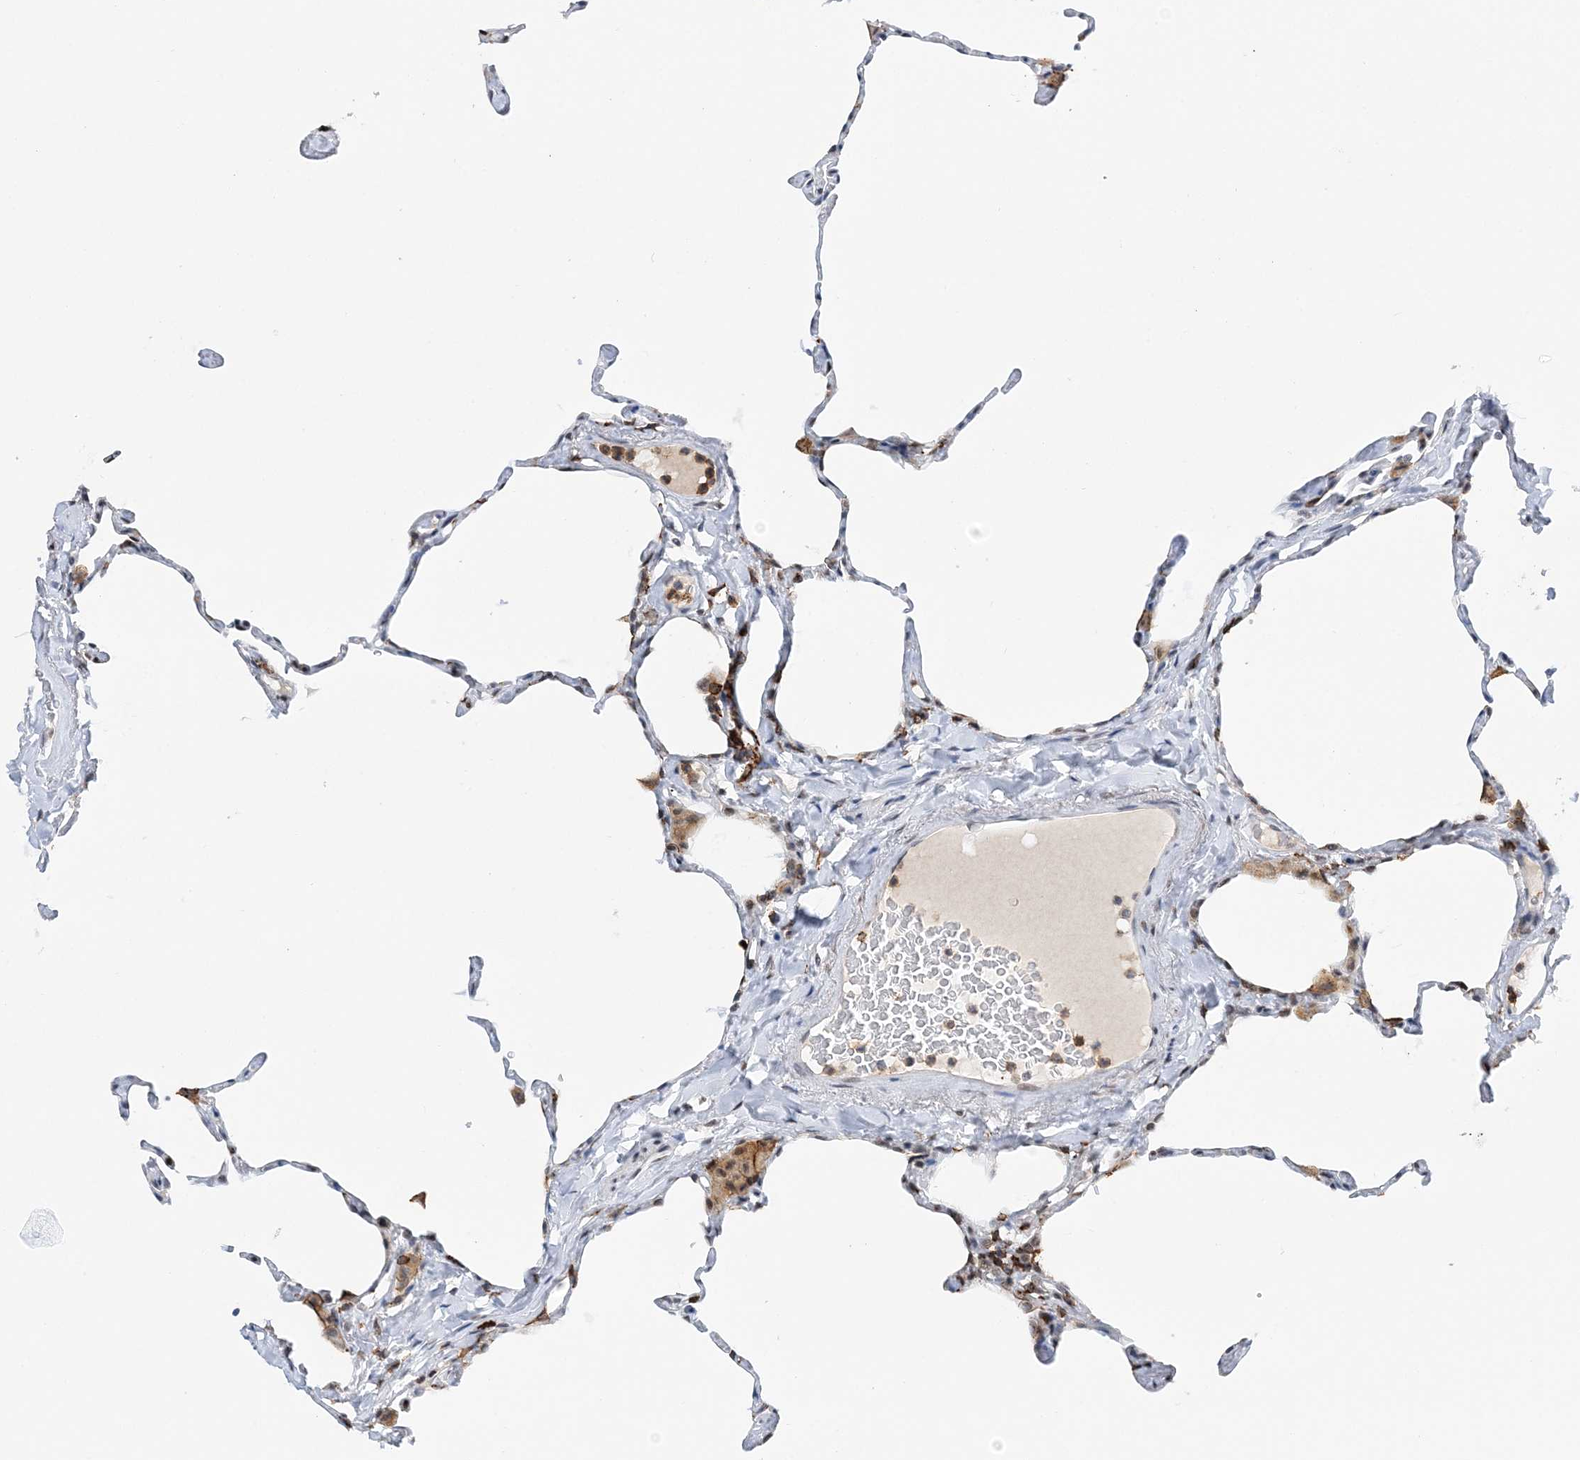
{"staining": {"intensity": "moderate", "quantity": "<25%", "location": "cytoplasmic/membranous"}, "tissue": "lung", "cell_type": "Alveolar cells", "image_type": "normal", "snomed": [{"axis": "morphology", "description": "Normal tissue, NOS"}, {"axis": "topography", "description": "Lung"}], "caption": "IHC staining of normal lung, which exhibits low levels of moderate cytoplasmic/membranous staining in about <25% of alveolar cells indicating moderate cytoplasmic/membranous protein expression. The staining was performed using DAB (3,3'-diaminobenzidine) (brown) for protein detection and nuclei were counterstained in hematoxylin (blue).", "gene": "PRMT9", "patient": {"sex": "male", "age": 65}}